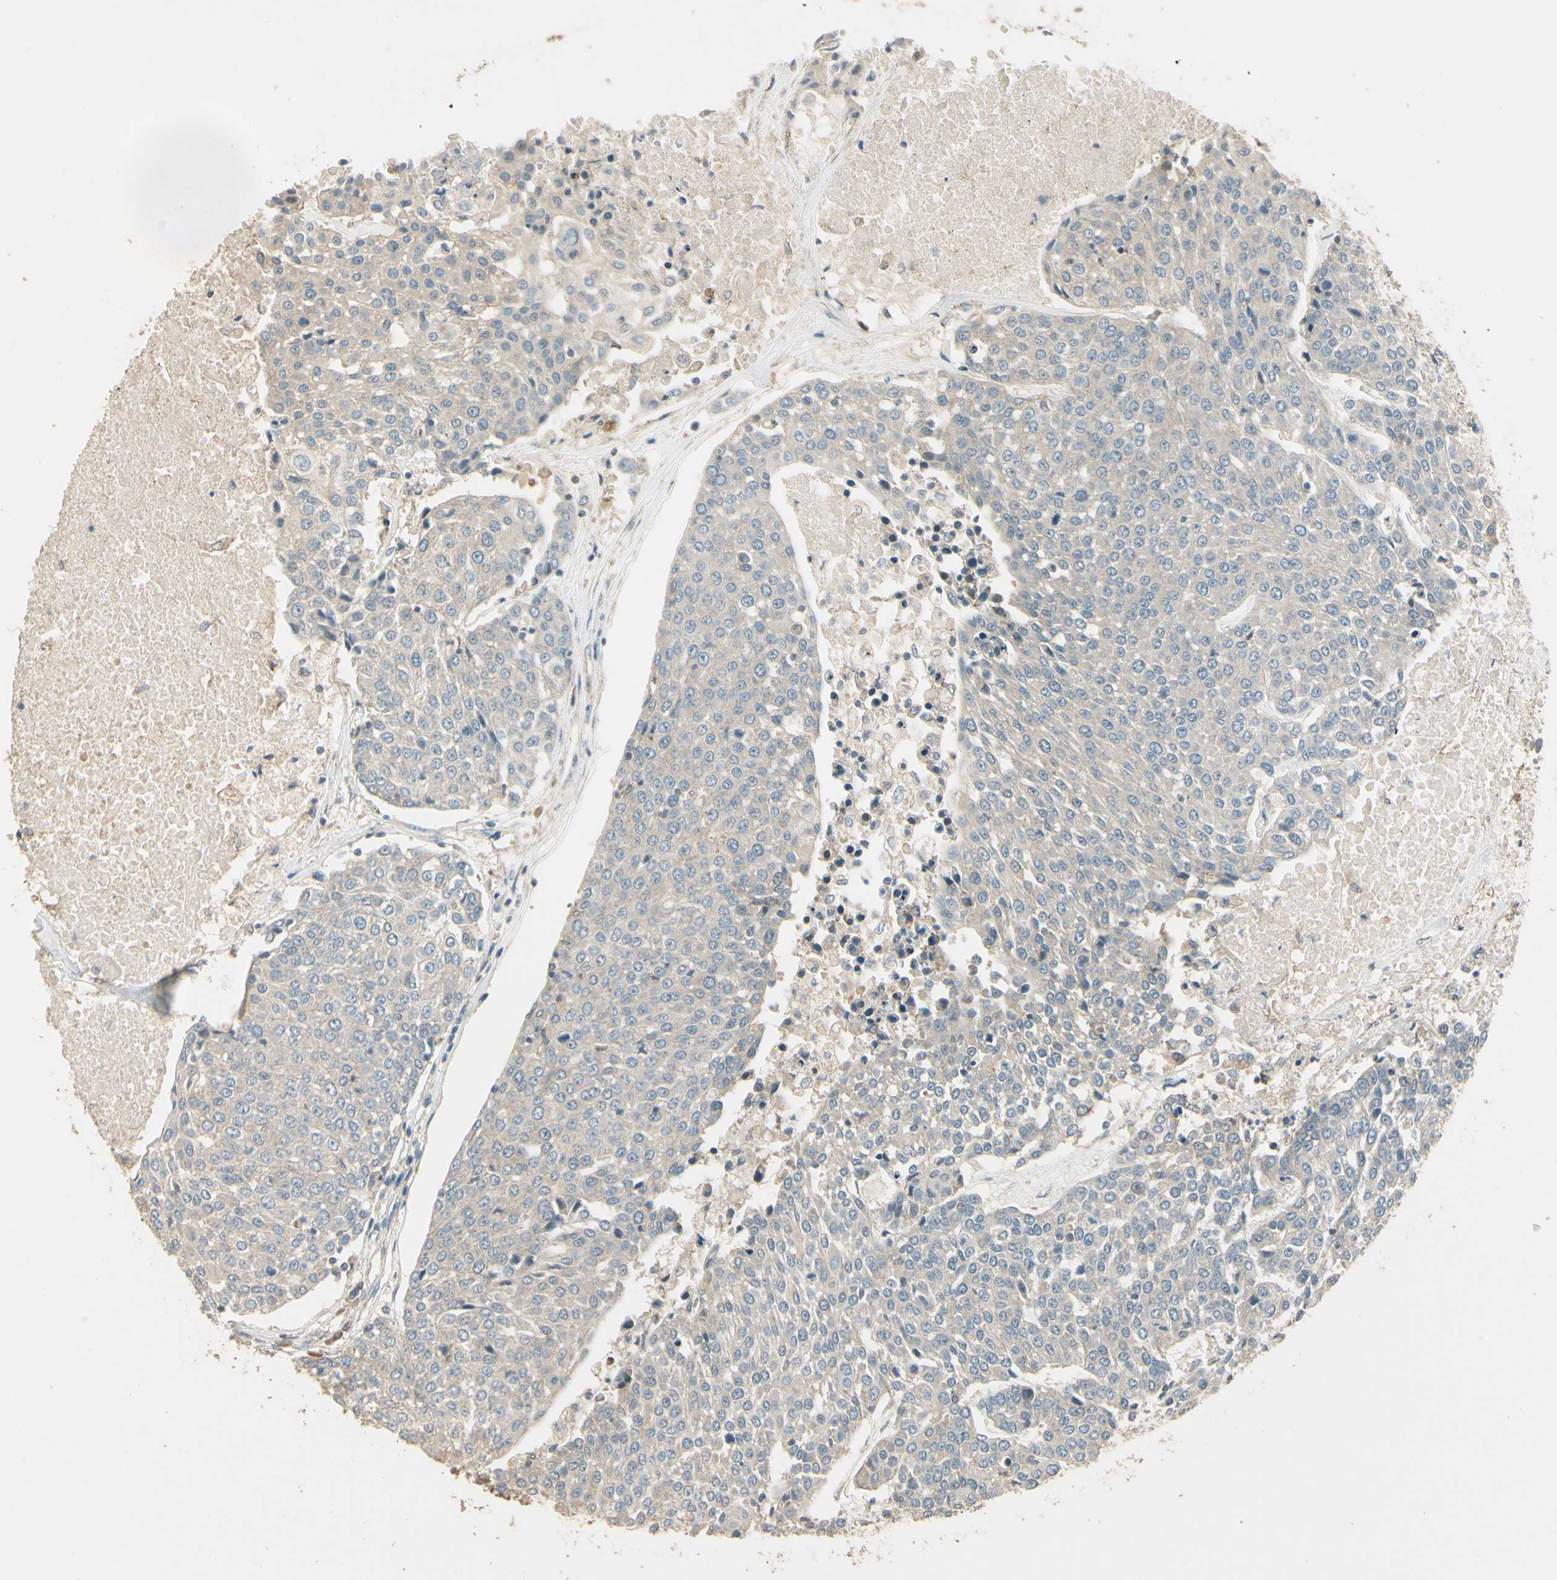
{"staining": {"intensity": "weak", "quantity": "<25%", "location": "cytoplasmic/membranous"}, "tissue": "urothelial cancer", "cell_type": "Tumor cells", "image_type": "cancer", "snomed": [{"axis": "morphology", "description": "Urothelial carcinoma, High grade"}, {"axis": "topography", "description": "Urinary bladder"}], "caption": "Tumor cells are negative for brown protein staining in urothelial carcinoma (high-grade). (DAB immunohistochemistry visualized using brightfield microscopy, high magnification).", "gene": "PLXNA1", "patient": {"sex": "female", "age": 85}}